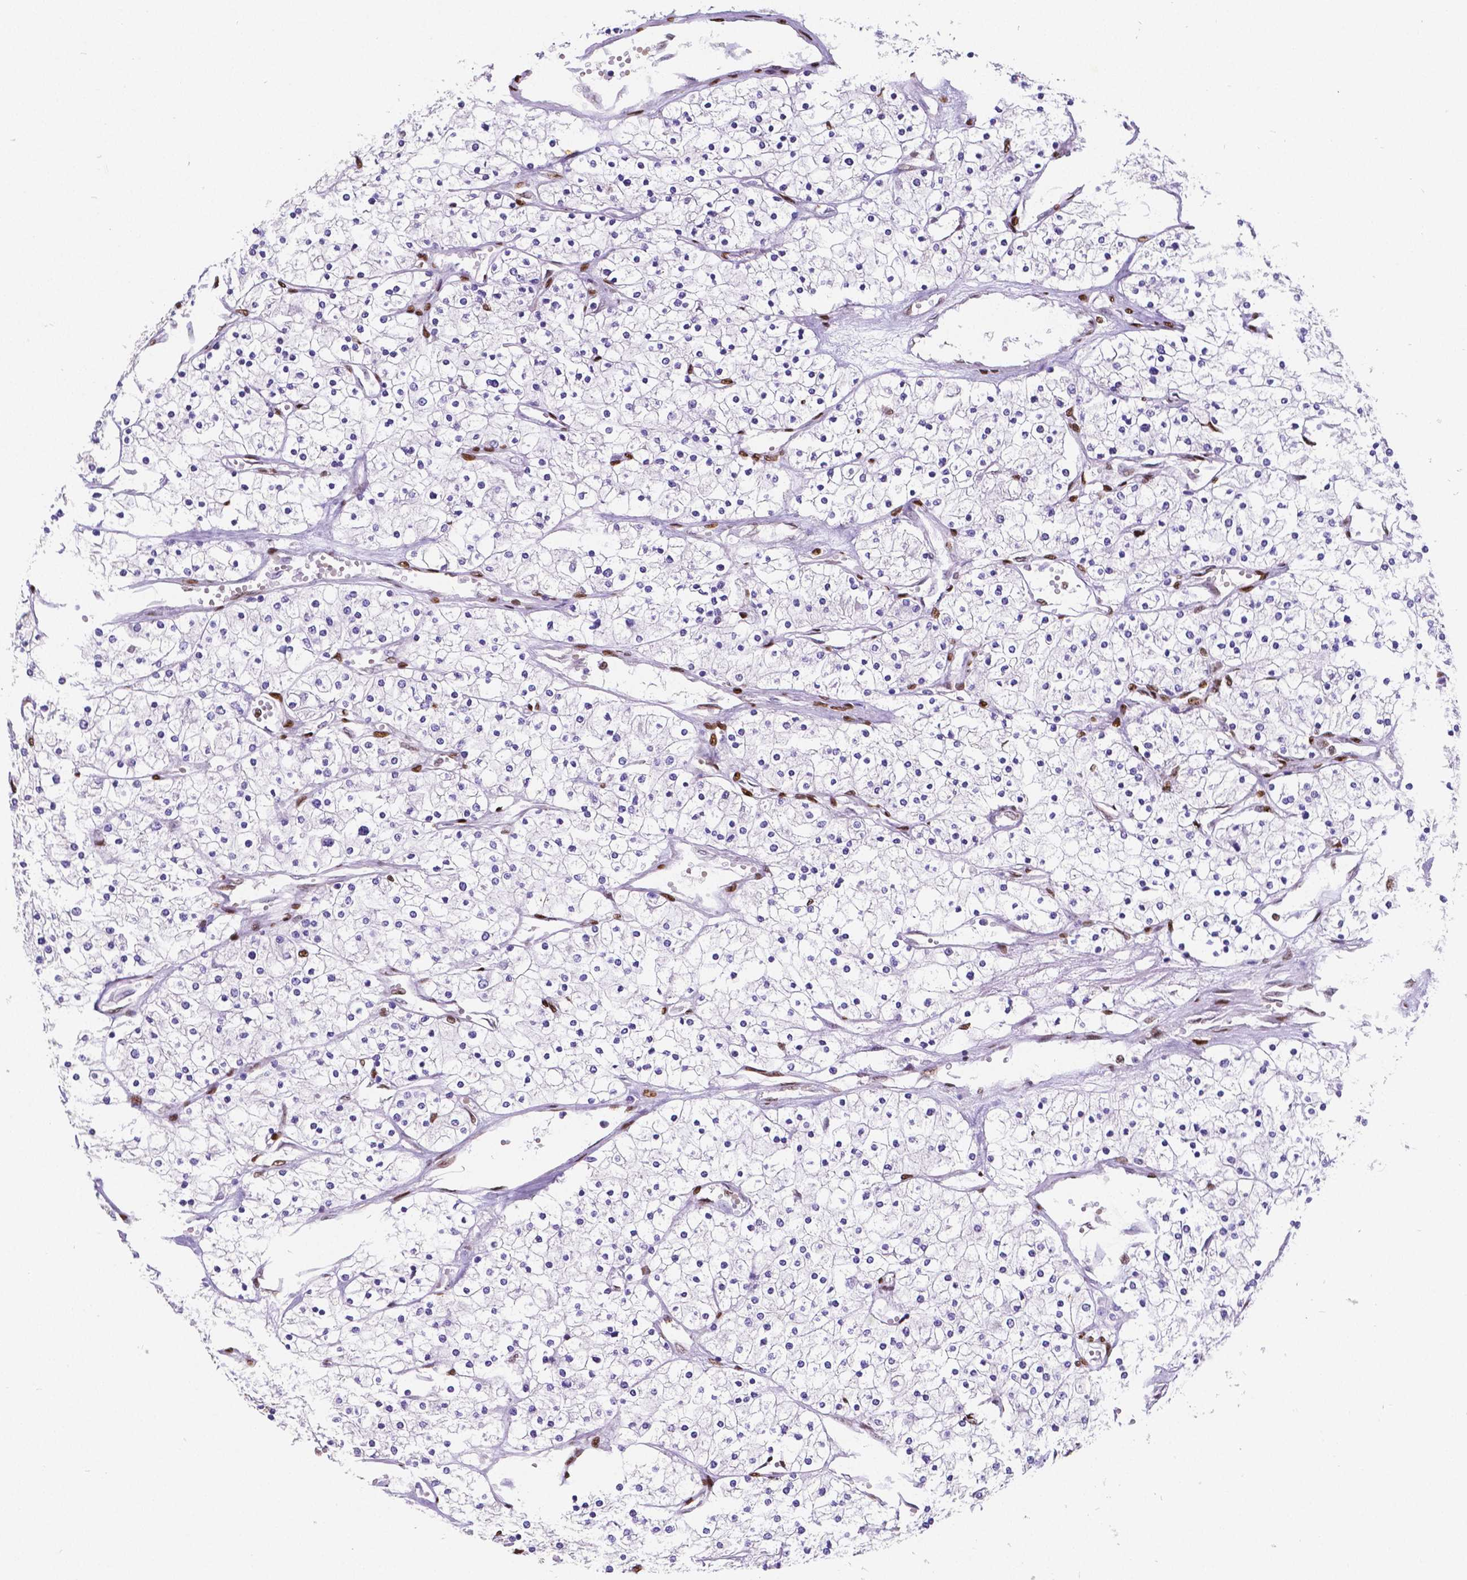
{"staining": {"intensity": "negative", "quantity": "none", "location": "none"}, "tissue": "renal cancer", "cell_type": "Tumor cells", "image_type": "cancer", "snomed": [{"axis": "morphology", "description": "Adenocarcinoma, NOS"}, {"axis": "topography", "description": "Kidney"}], "caption": "Immunohistochemistry (IHC) of human adenocarcinoma (renal) exhibits no expression in tumor cells.", "gene": "MEF2C", "patient": {"sex": "male", "age": 80}}